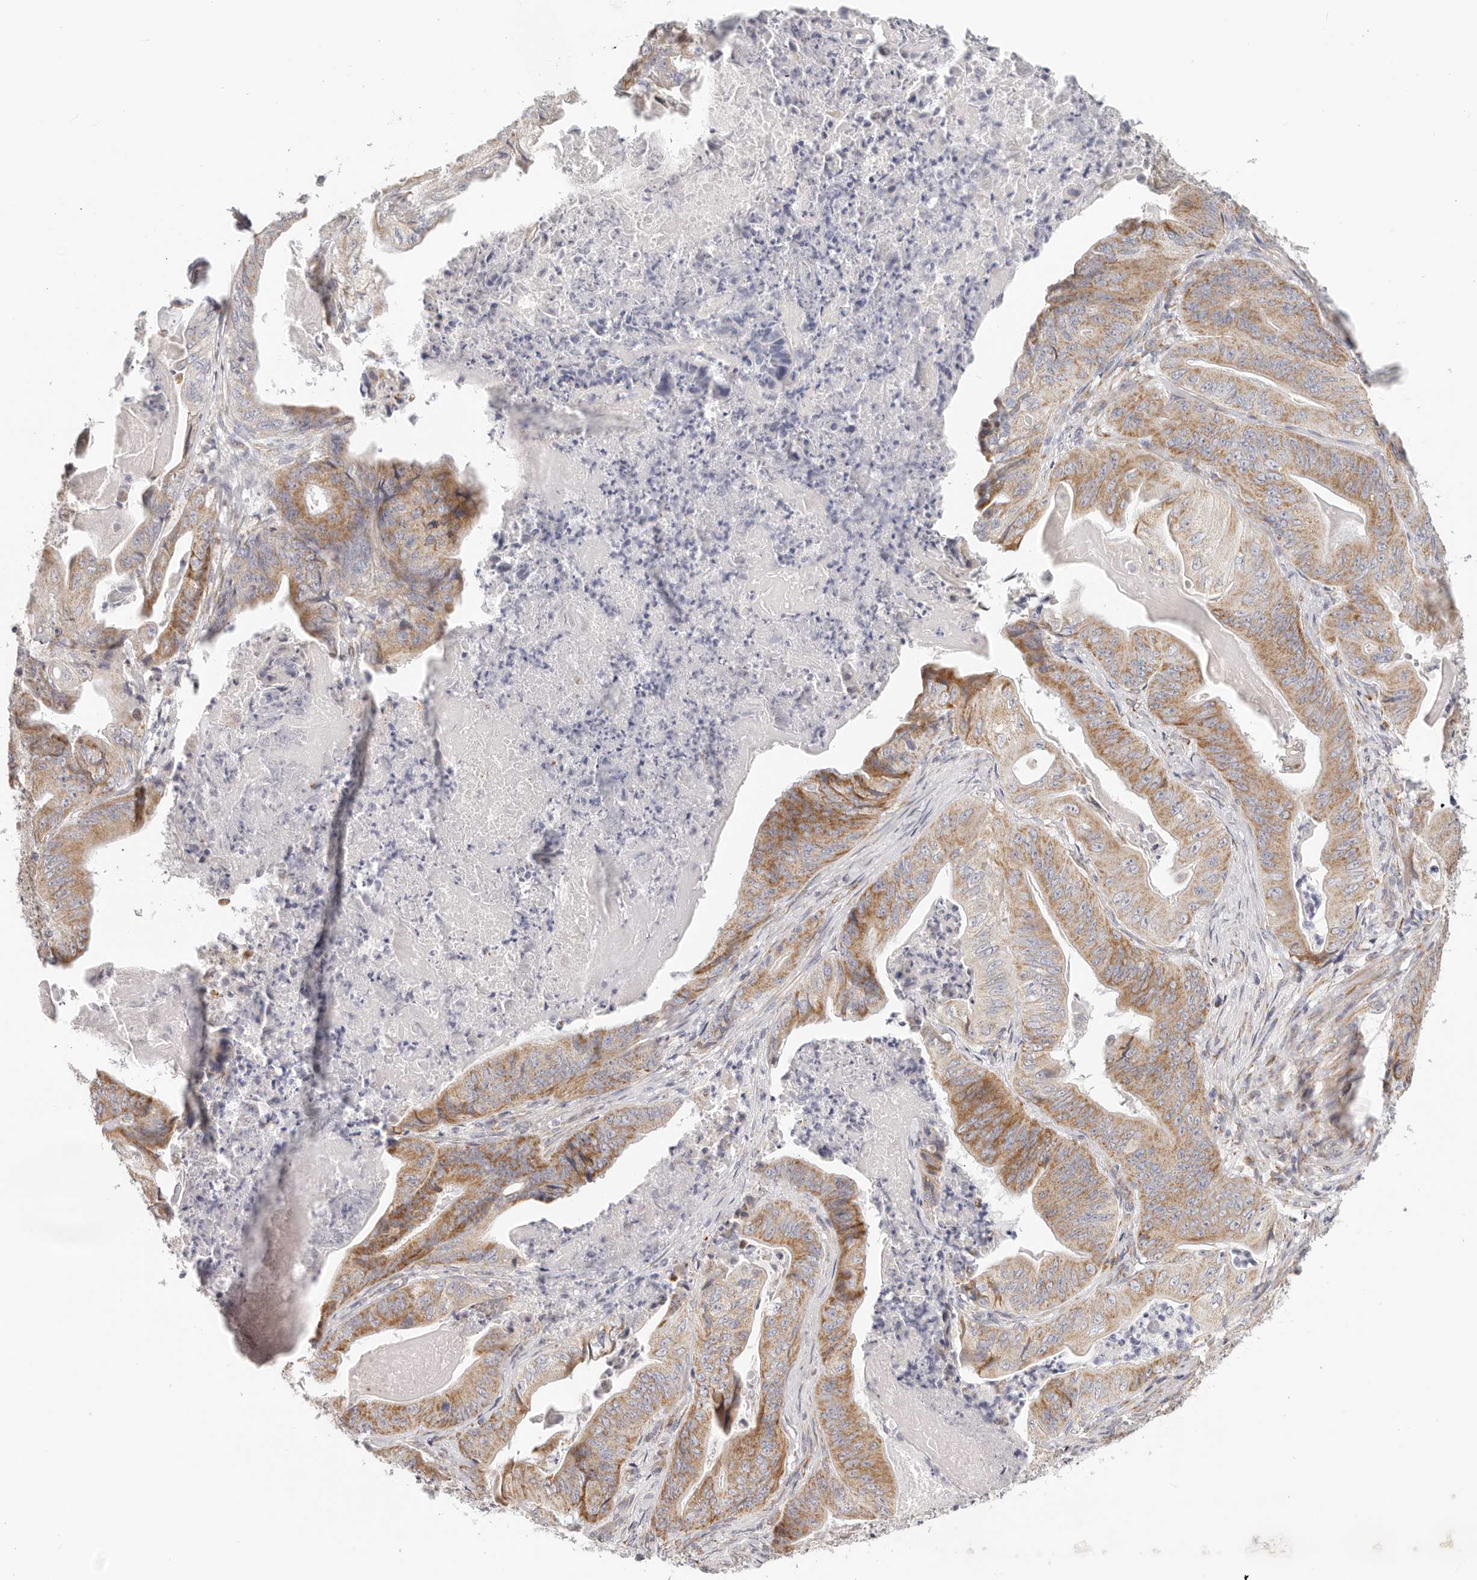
{"staining": {"intensity": "moderate", "quantity": "25%-75%", "location": "cytoplasmic/membranous"}, "tissue": "stomach cancer", "cell_type": "Tumor cells", "image_type": "cancer", "snomed": [{"axis": "morphology", "description": "Adenocarcinoma, NOS"}, {"axis": "topography", "description": "Stomach"}], "caption": "Human stomach cancer (adenocarcinoma) stained for a protein (brown) reveals moderate cytoplasmic/membranous positive staining in about 25%-75% of tumor cells.", "gene": "AFDN", "patient": {"sex": "female", "age": 73}}